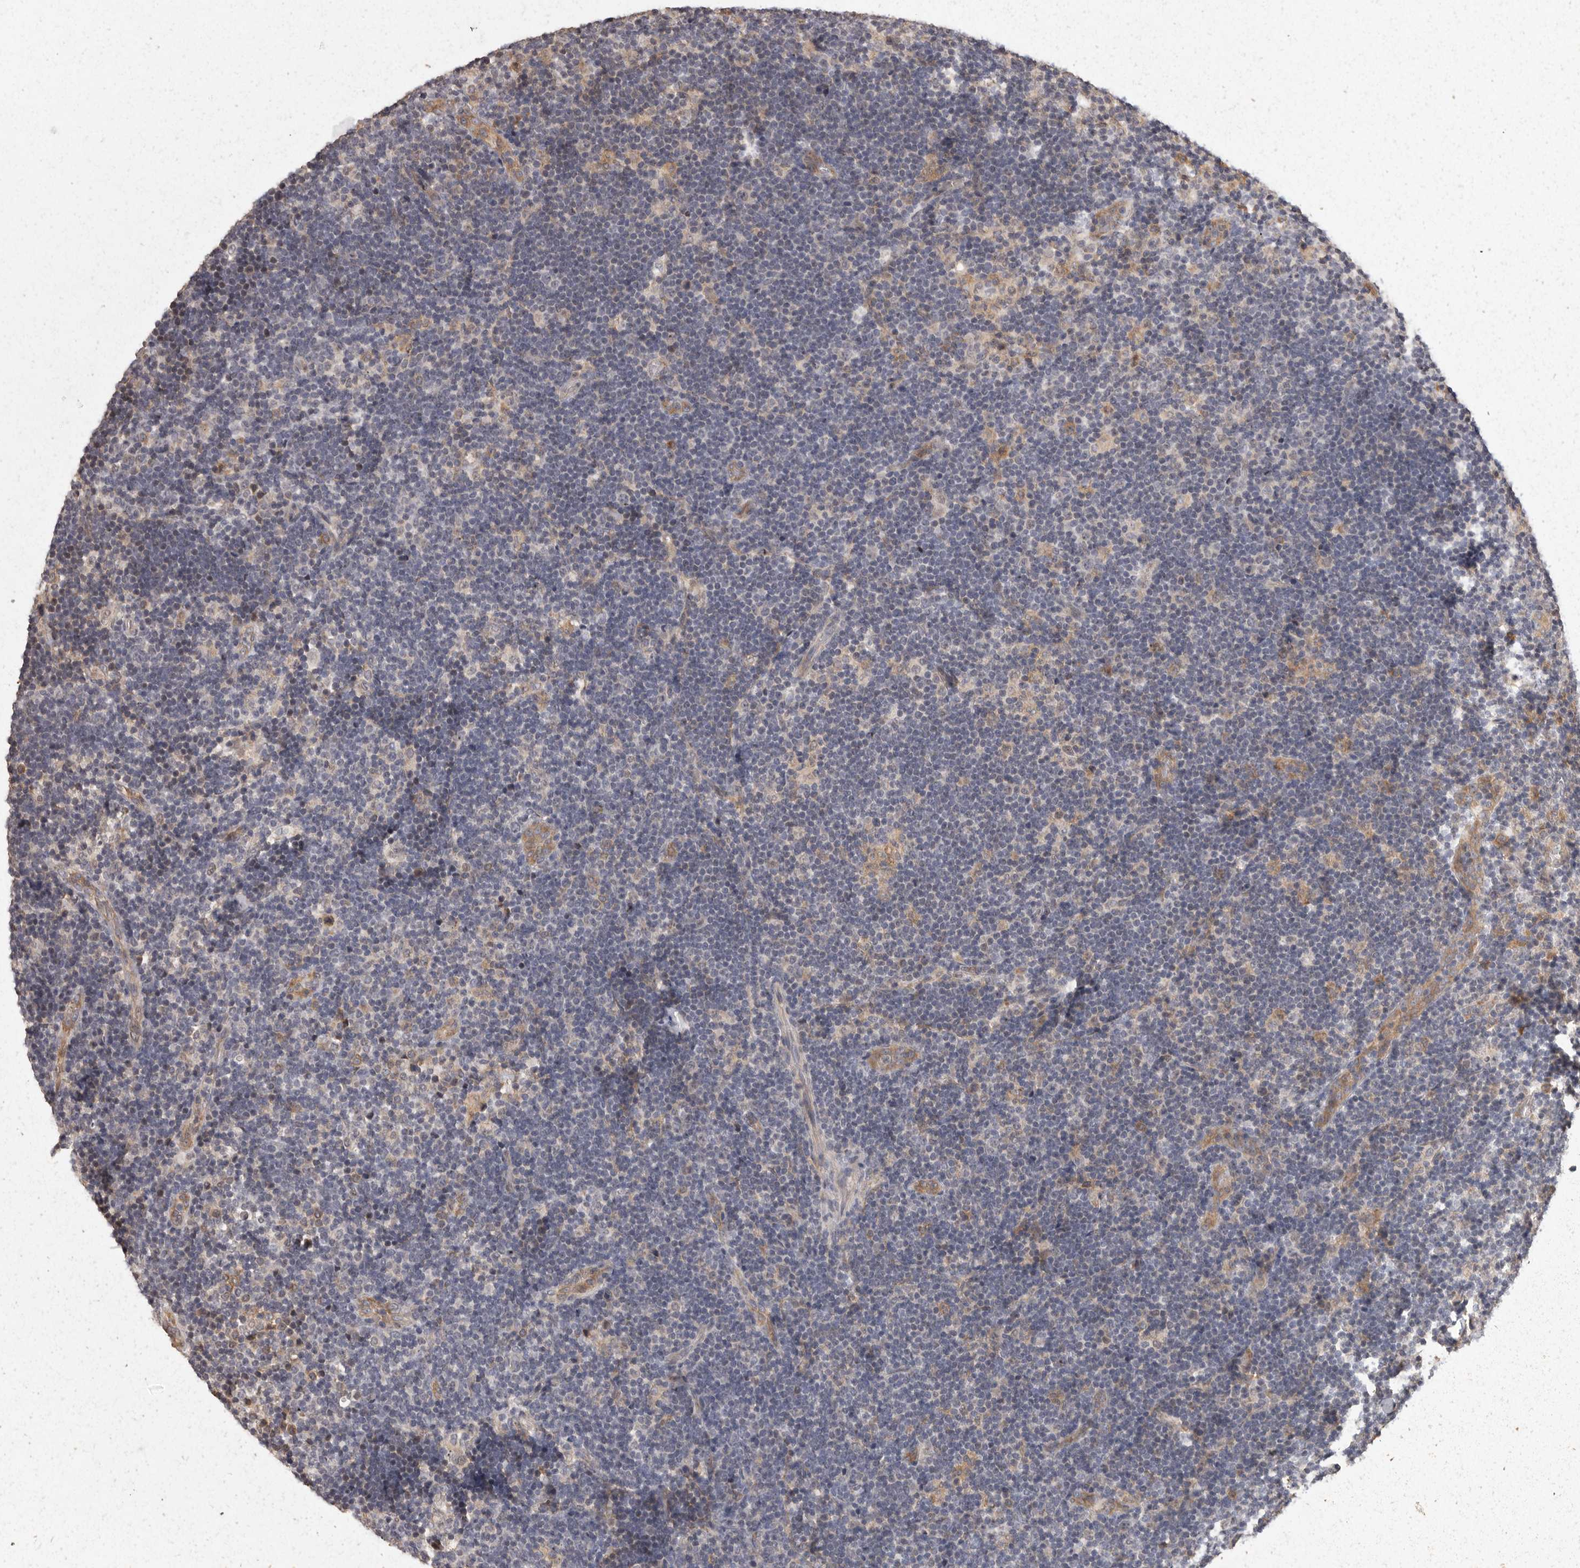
{"staining": {"intensity": "weak", "quantity": "<25%", "location": "cytoplasmic/membranous"}, "tissue": "lymph node", "cell_type": "Germinal center cells", "image_type": "normal", "snomed": [{"axis": "morphology", "description": "Normal tissue, NOS"}, {"axis": "topography", "description": "Lymph node"}], "caption": "Immunohistochemical staining of benign human lymph node shows no significant expression in germinal center cells. The staining is performed using DAB brown chromogen with nuclei counter-stained in using hematoxylin.", "gene": "BAIAP2", "patient": {"sex": "female", "age": 22}}